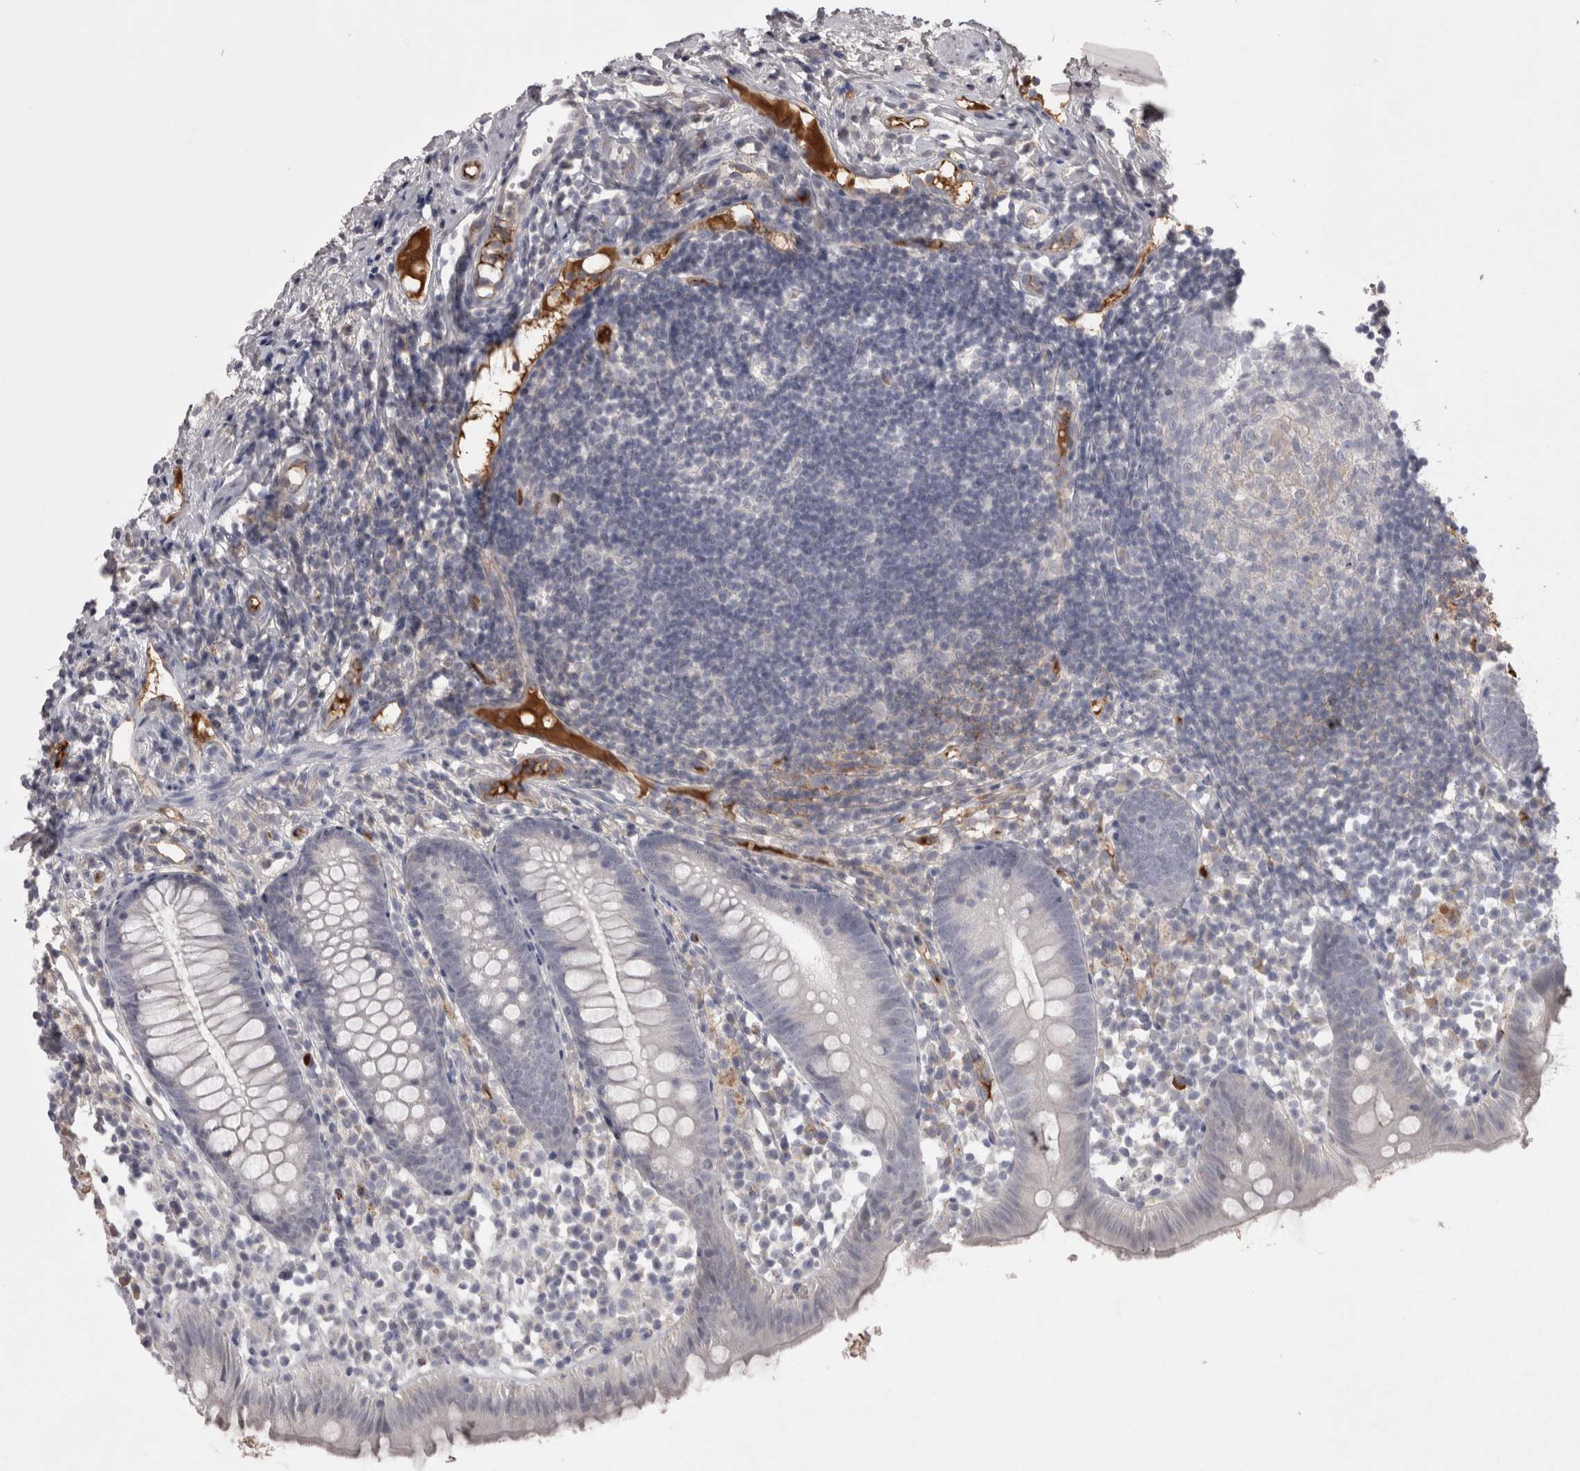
{"staining": {"intensity": "weak", "quantity": "<25%", "location": "cytoplasmic/membranous"}, "tissue": "appendix", "cell_type": "Glandular cells", "image_type": "normal", "snomed": [{"axis": "morphology", "description": "Normal tissue, NOS"}, {"axis": "topography", "description": "Appendix"}], "caption": "Immunohistochemistry (IHC) histopathology image of benign appendix stained for a protein (brown), which demonstrates no staining in glandular cells.", "gene": "SAA4", "patient": {"sex": "female", "age": 20}}